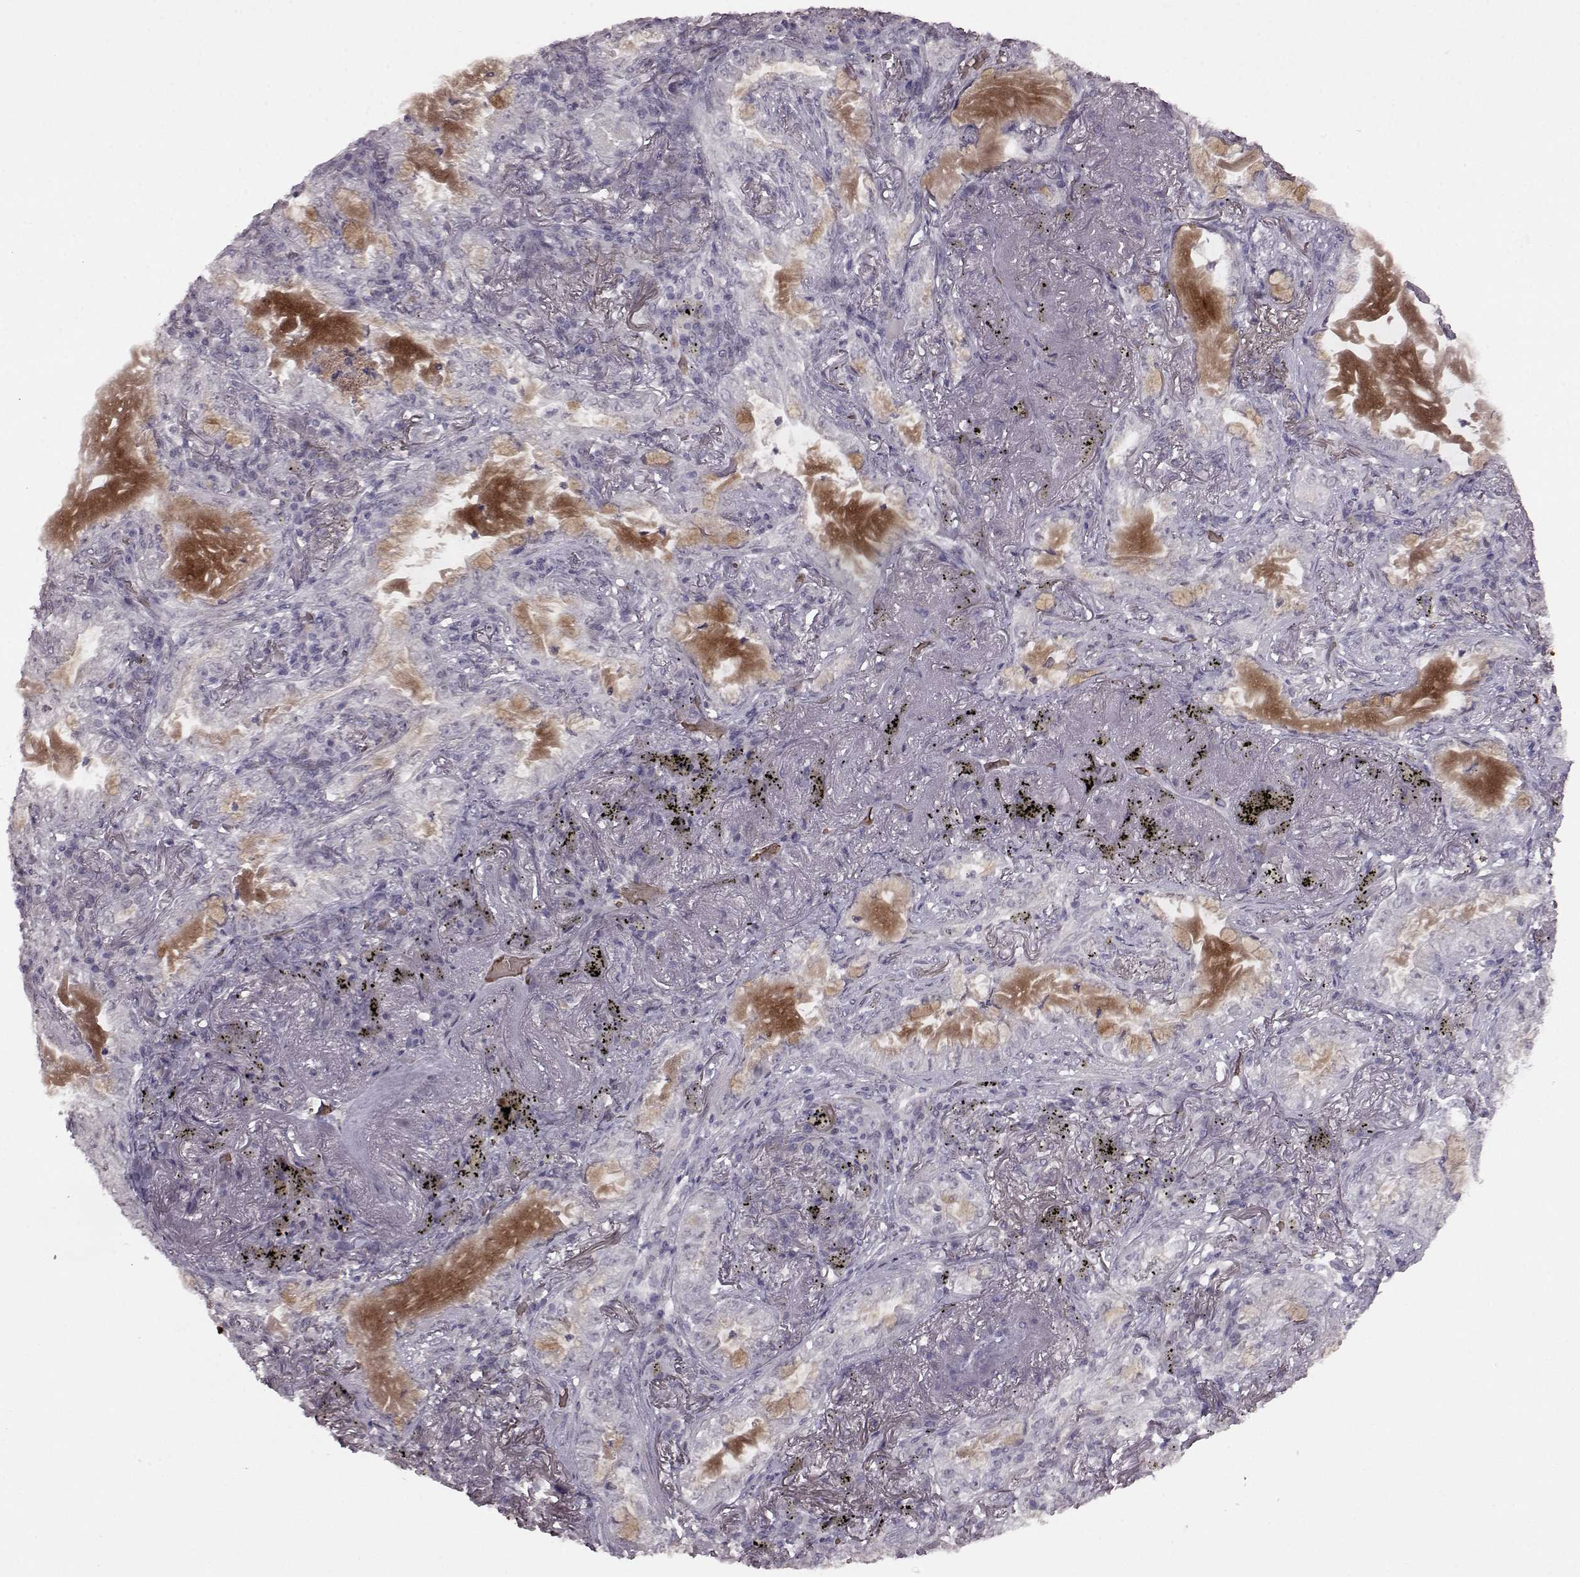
{"staining": {"intensity": "negative", "quantity": "none", "location": "none"}, "tissue": "lung cancer", "cell_type": "Tumor cells", "image_type": "cancer", "snomed": [{"axis": "morphology", "description": "Adenocarcinoma, NOS"}, {"axis": "topography", "description": "Lung"}], "caption": "Lung cancer stained for a protein using immunohistochemistry (IHC) shows no expression tumor cells.", "gene": "PROP1", "patient": {"sex": "female", "age": 73}}